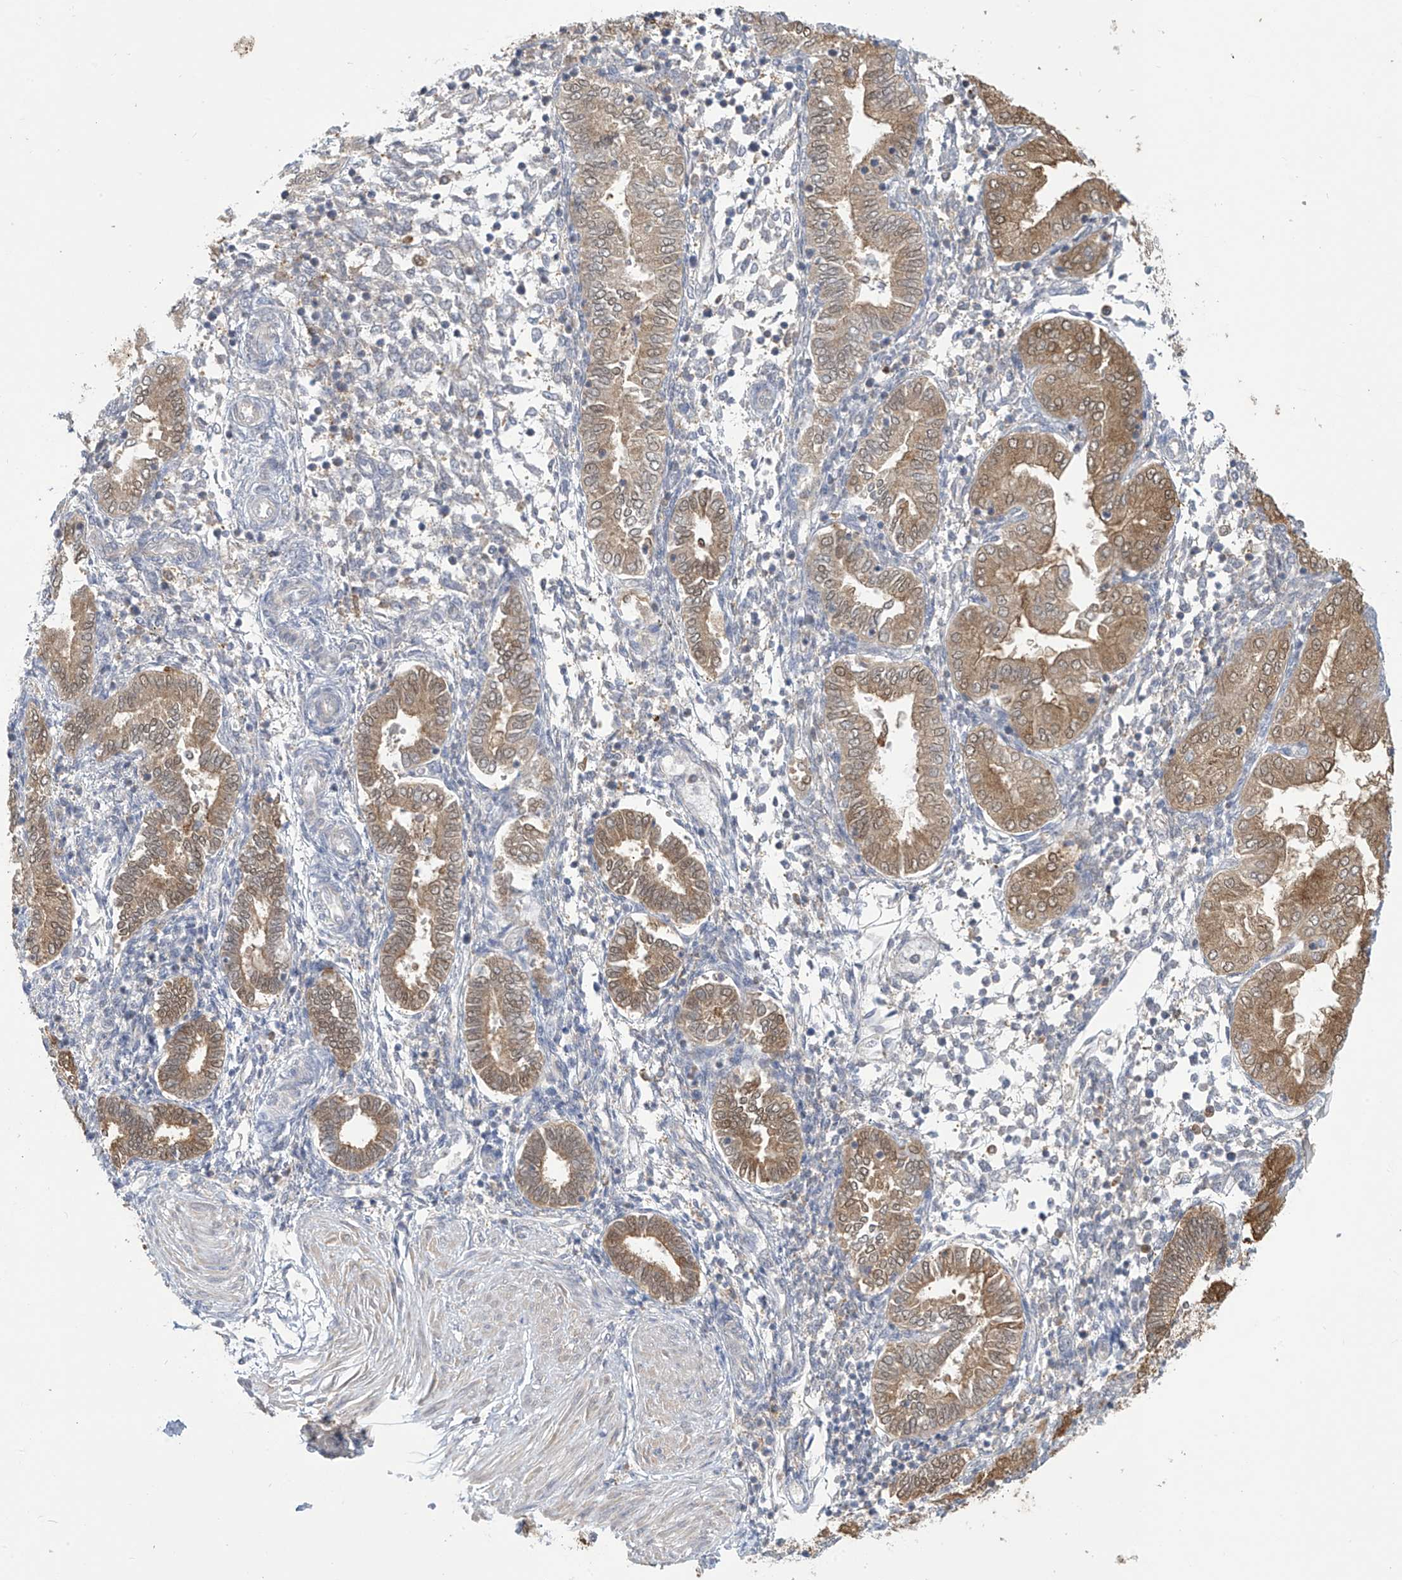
{"staining": {"intensity": "negative", "quantity": "none", "location": "none"}, "tissue": "endometrium", "cell_type": "Cells in endometrial stroma", "image_type": "normal", "snomed": [{"axis": "morphology", "description": "Normal tissue, NOS"}, {"axis": "topography", "description": "Endometrium"}], "caption": "IHC photomicrograph of benign human endometrium stained for a protein (brown), which demonstrates no staining in cells in endometrial stroma. Brightfield microscopy of immunohistochemistry stained with DAB (brown) and hematoxylin (blue), captured at high magnification.", "gene": "IDH1", "patient": {"sex": "female", "age": 53}}